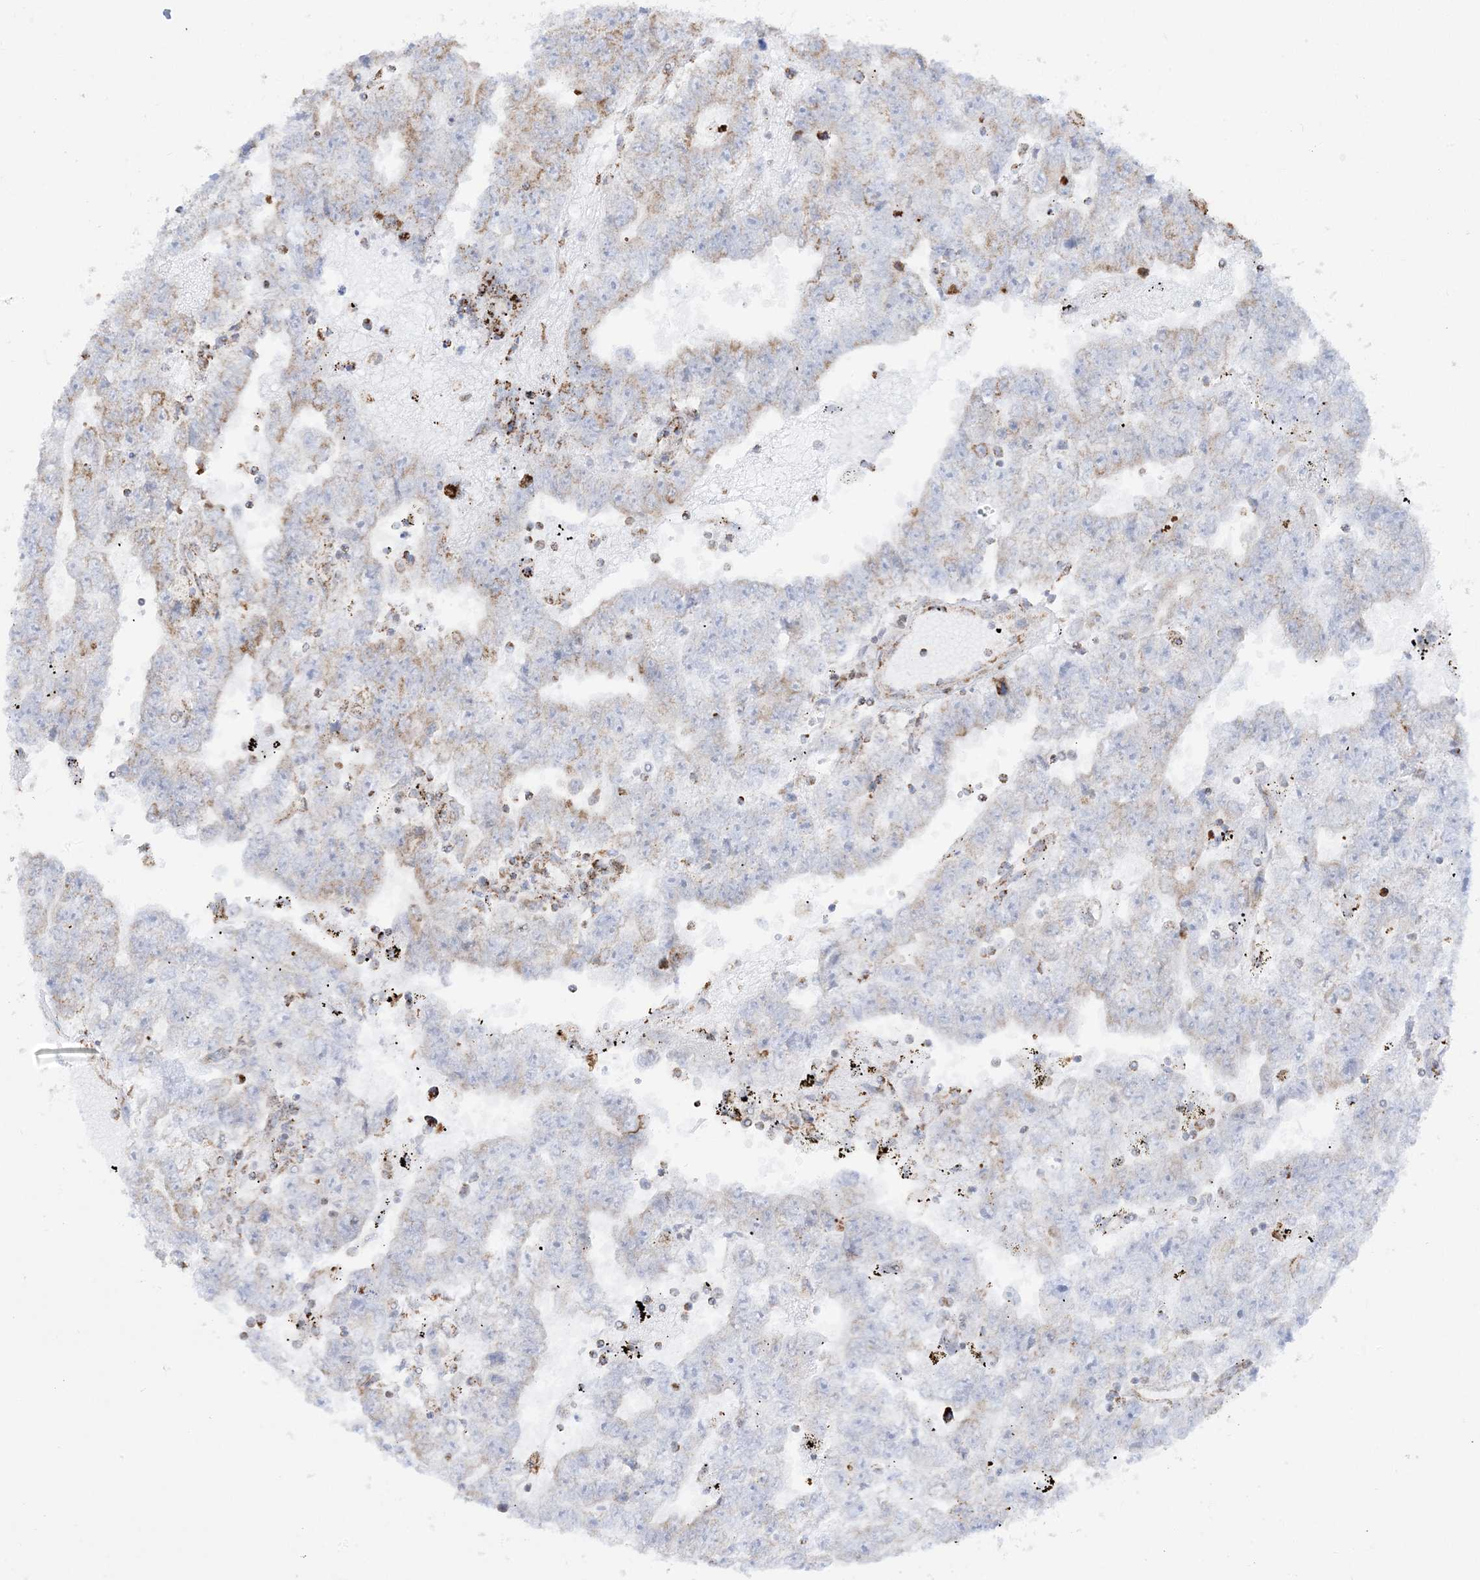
{"staining": {"intensity": "weak", "quantity": "25%-75%", "location": "cytoplasmic/membranous"}, "tissue": "testis cancer", "cell_type": "Tumor cells", "image_type": "cancer", "snomed": [{"axis": "morphology", "description": "Carcinoma, Embryonal, NOS"}, {"axis": "topography", "description": "Testis"}], "caption": "Testis embryonal carcinoma stained with a brown dye displays weak cytoplasmic/membranous positive expression in about 25%-75% of tumor cells.", "gene": "MRPS36", "patient": {"sex": "male", "age": 25}}